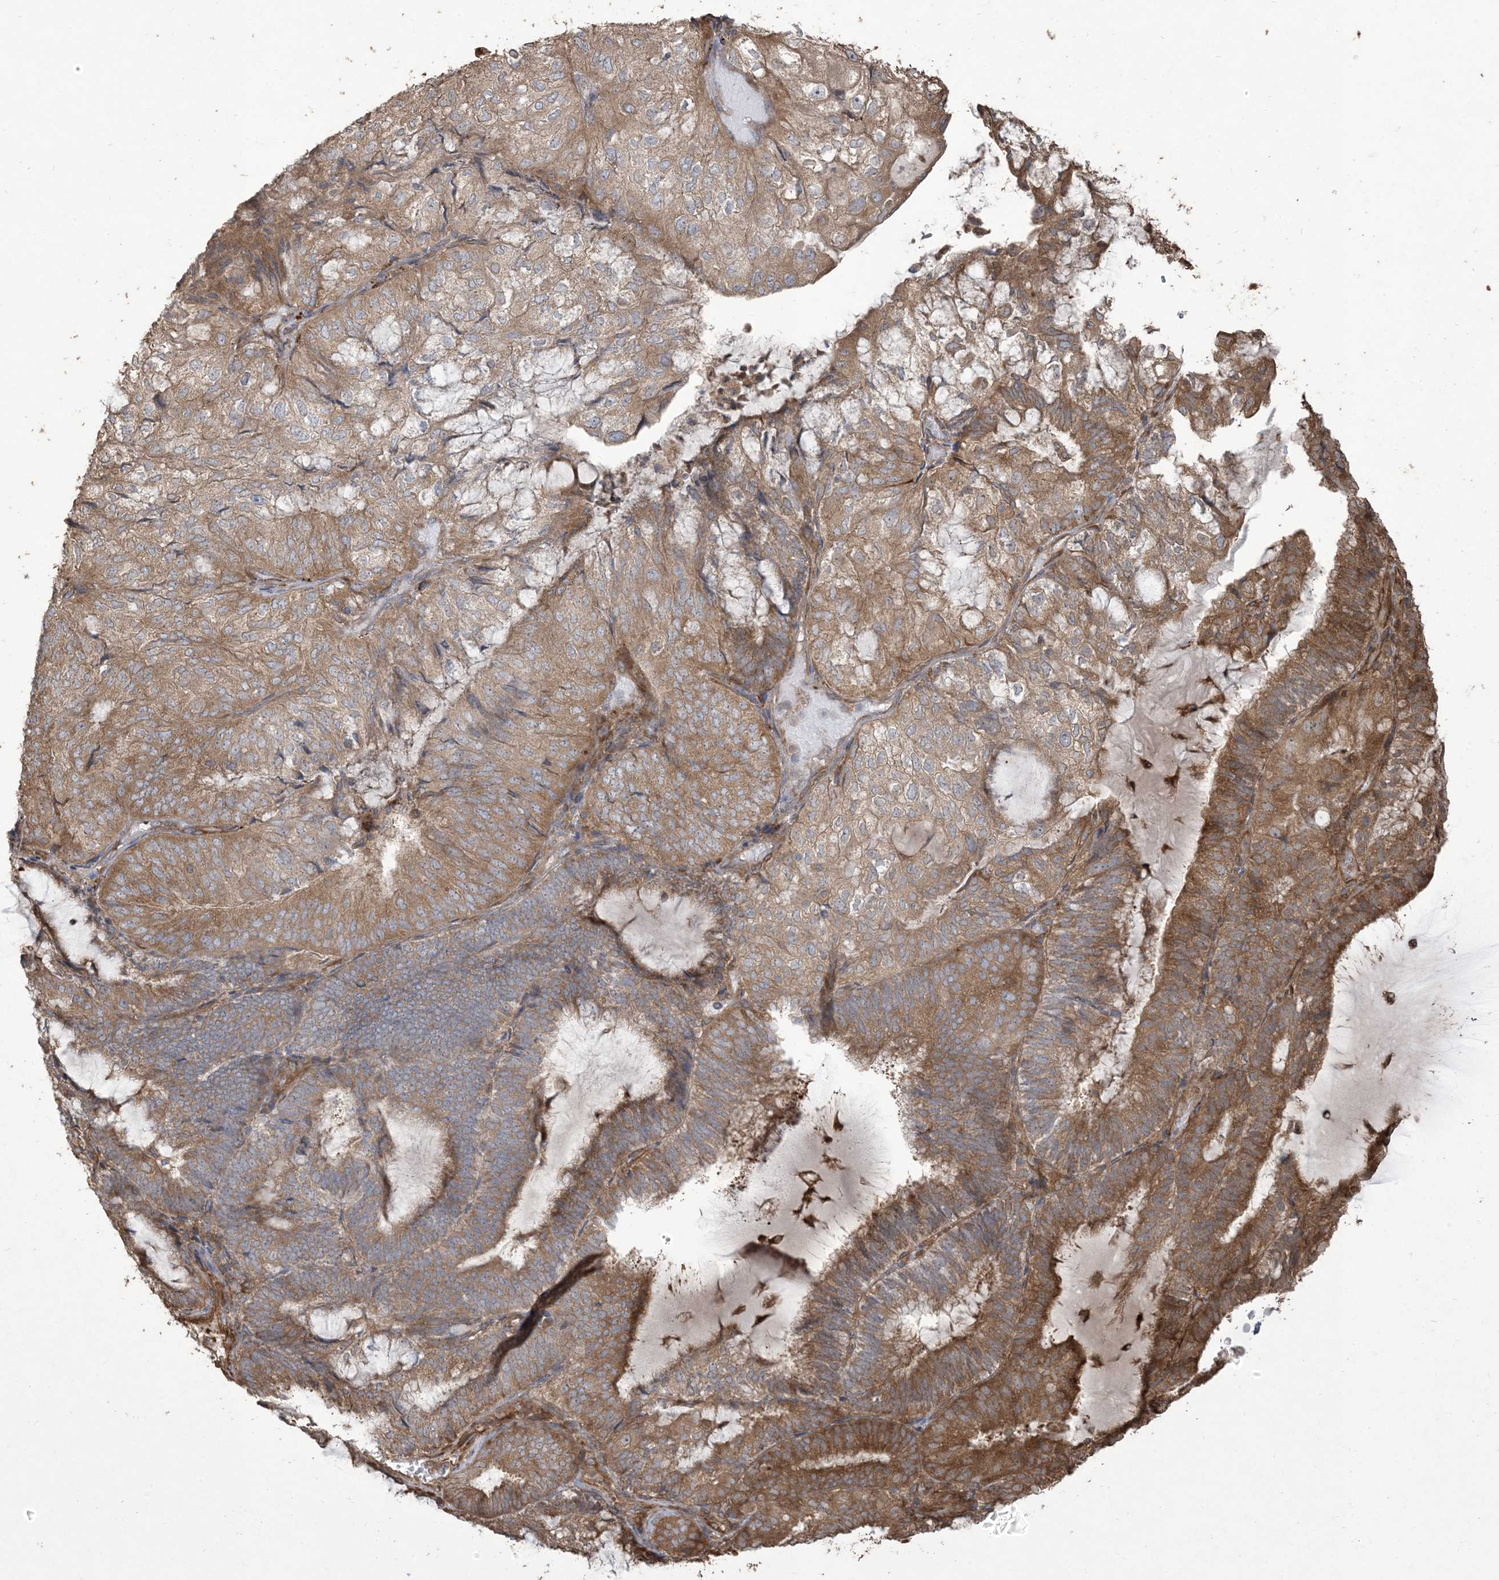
{"staining": {"intensity": "moderate", "quantity": ">75%", "location": "cytoplasmic/membranous"}, "tissue": "endometrial cancer", "cell_type": "Tumor cells", "image_type": "cancer", "snomed": [{"axis": "morphology", "description": "Adenocarcinoma, NOS"}, {"axis": "topography", "description": "Endometrium"}], "caption": "A histopathology image of human endometrial cancer stained for a protein demonstrates moderate cytoplasmic/membranous brown staining in tumor cells. The staining was performed using DAB to visualize the protein expression in brown, while the nuclei were stained in blue with hematoxylin (Magnification: 20x).", "gene": "KLHL18", "patient": {"sex": "female", "age": 81}}